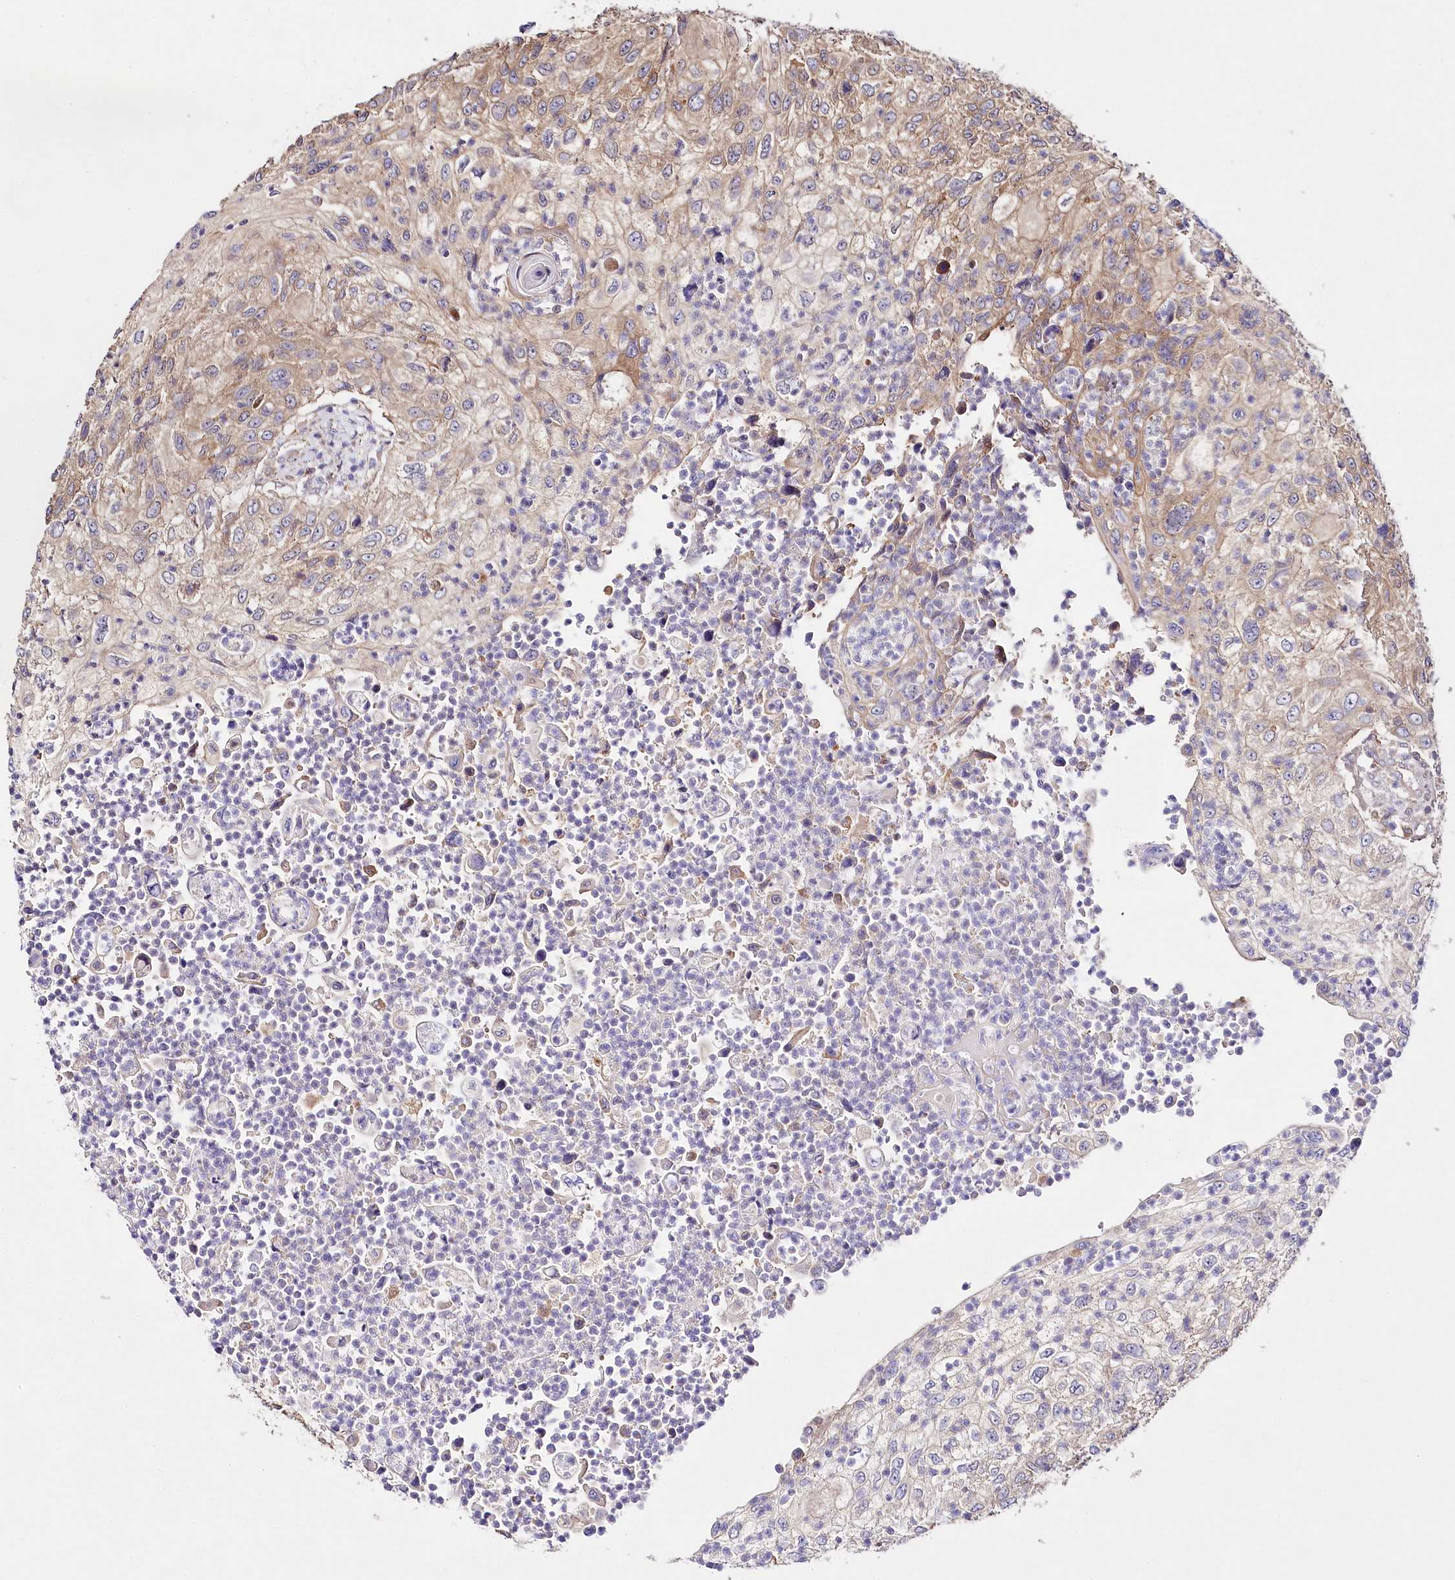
{"staining": {"intensity": "weak", "quantity": "25%-75%", "location": "cytoplasmic/membranous"}, "tissue": "urothelial cancer", "cell_type": "Tumor cells", "image_type": "cancer", "snomed": [{"axis": "morphology", "description": "Urothelial carcinoma, High grade"}, {"axis": "topography", "description": "Urinary bladder"}], "caption": "Human urothelial cancer stained with a brown dye displays weak cytoplasmic/membranous positive positivity in about 25%-75% of tumor cells.", "gene": "ABRAXAS2", "patient": {"sex": "female", "age": 60}}